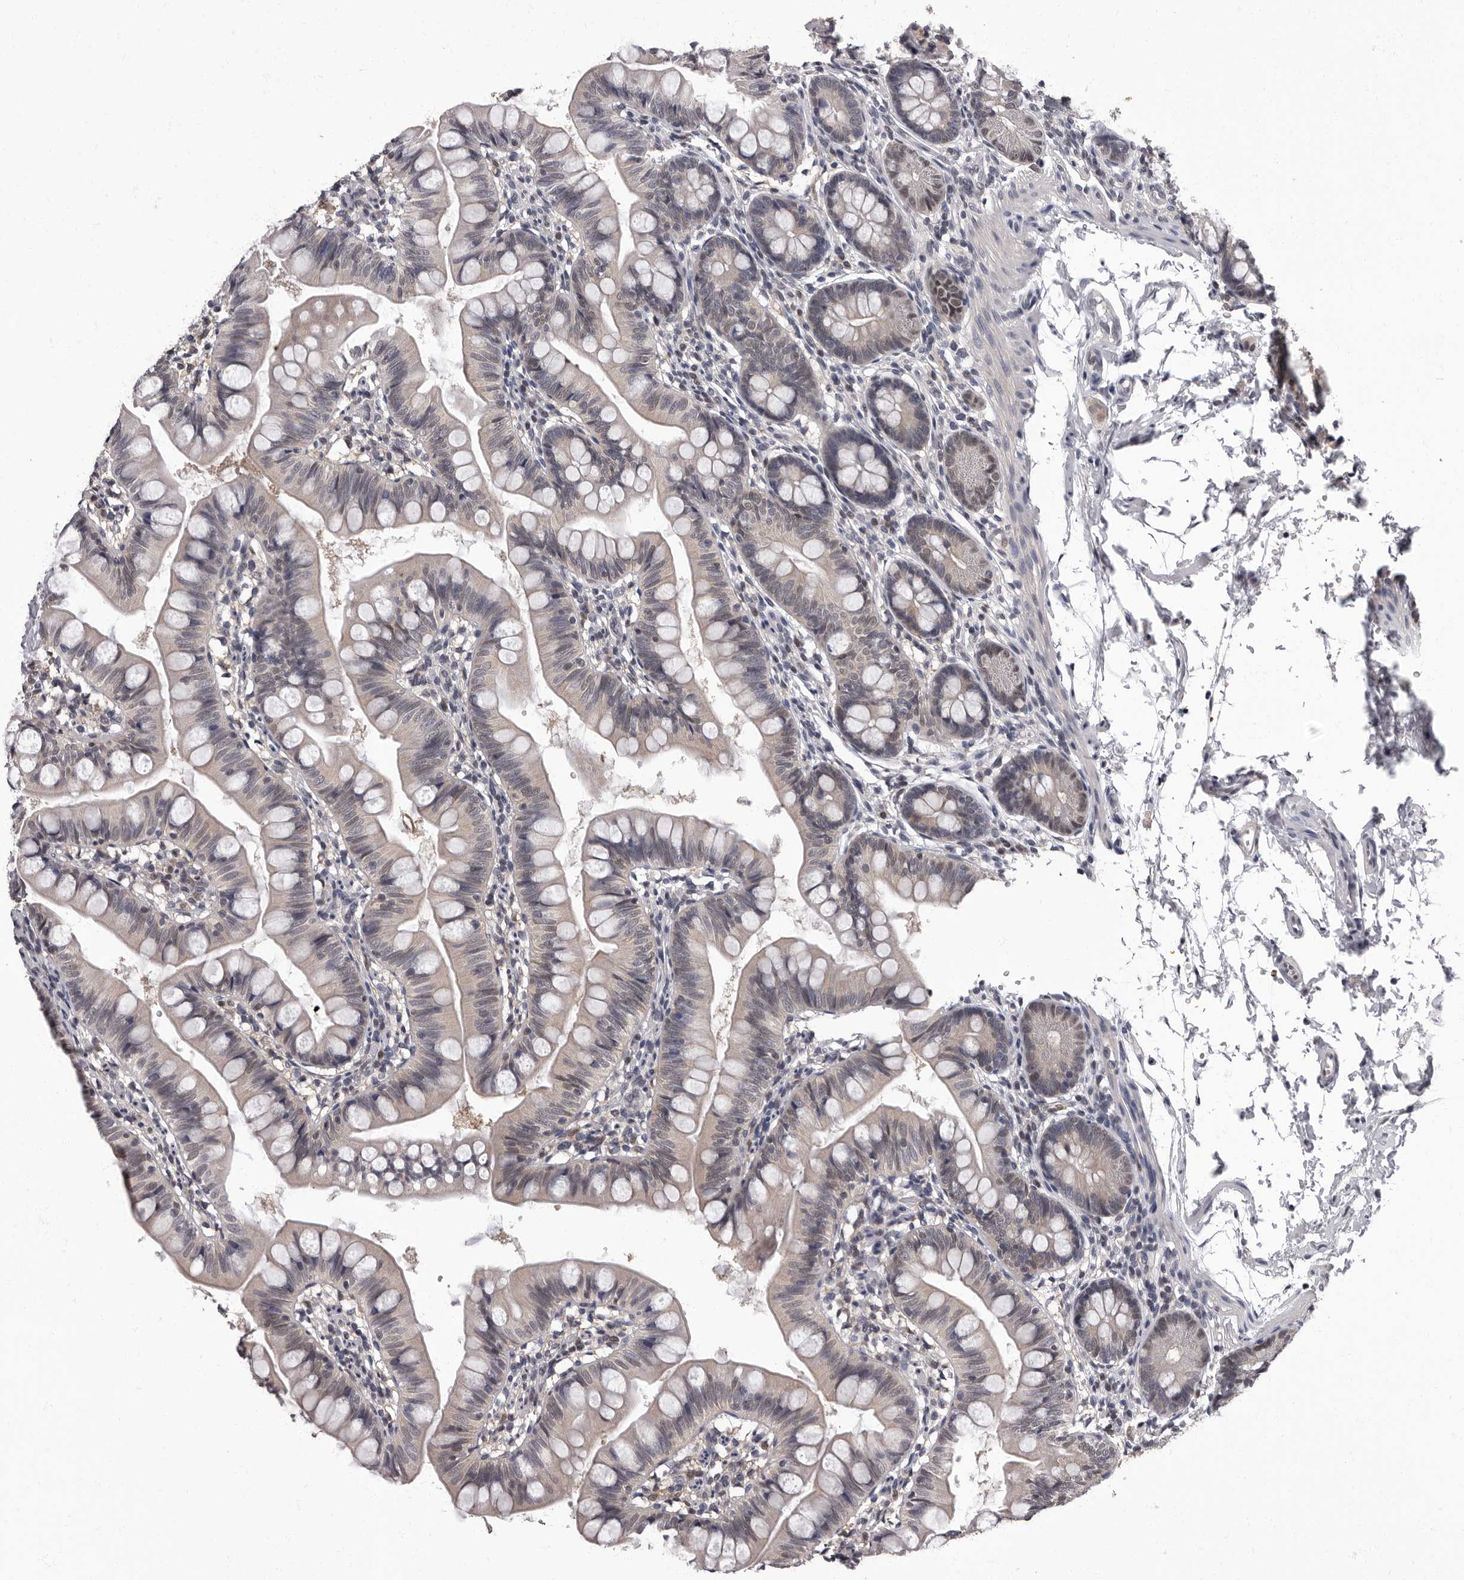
{"staining": {"intensity": "moderate", "quantity": "<25%", "location": "nuclear"}, "tissue": "small intestine", "cell_type": "Glandular cells", "image_type": "normal", "snomed": [{"axis": "morphology", "description": "Normal tissue, NOS"}, {"axis": "topography", "description": "Small intestine"}], "caption": "High-power microscopy captured an IHC image of normal small intestine, revealing moderate nuclear staining in about <25% of glandular cells.", "gene": "C1orf50", "patient": {"sex": "male", "age": 7}}